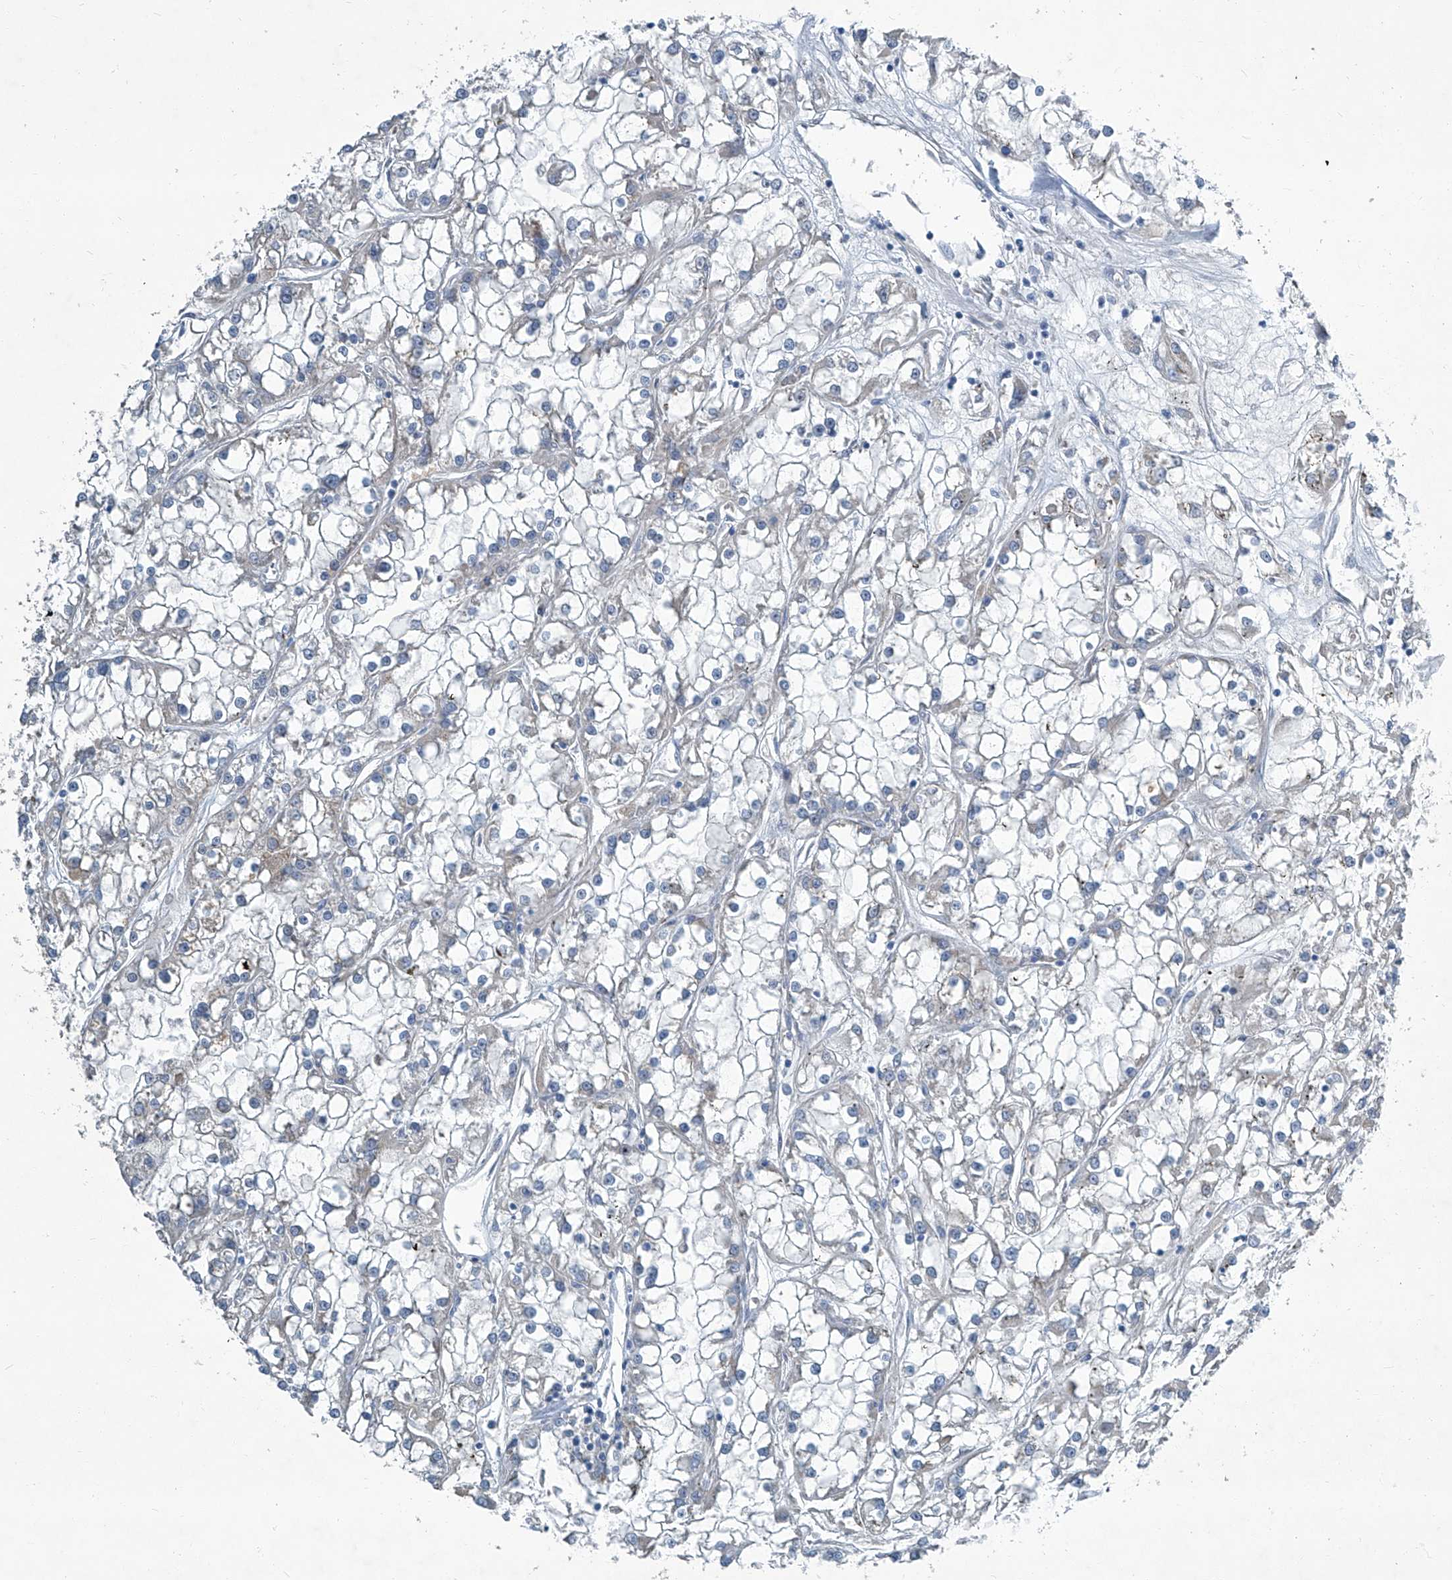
{"staining": {"intensity": "negative", "quantity": "none", "location": "none"}, "tissue": "renal cancer", "cell_type": "Tumor cells", "image_type": "cancer", "snomed": [{"axis": "morphology", "description": "Adenocarcinoma, NOS"}, {"axis": "topography", "description": "Kidney"}], "caption": "Tumor cells are negative for protein expression in human renal adenocarcinoma.", "gene": "SLC26A11", "patient": {"sex": "female", "age": 52}}